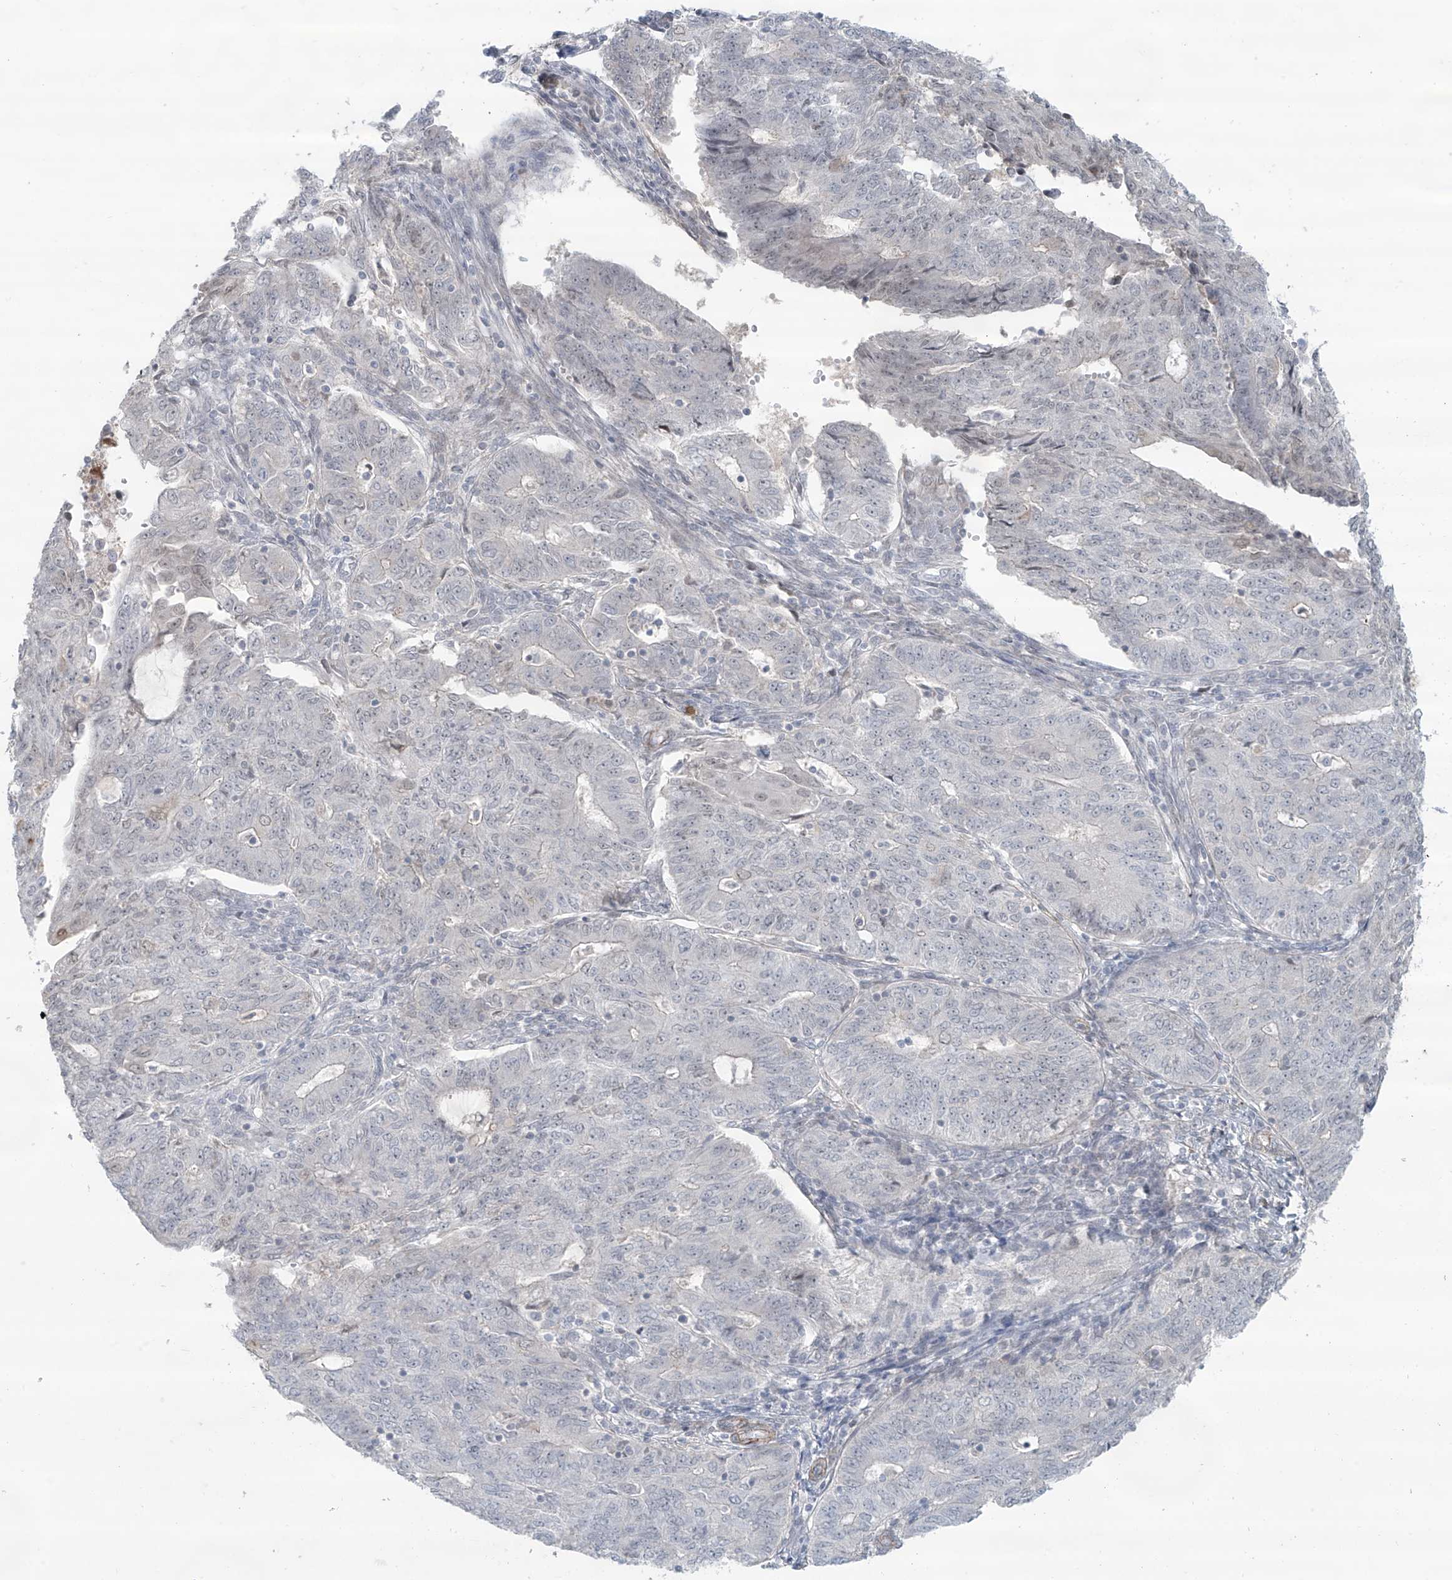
{"staining": {"intensity": "negative", "quantity": "none", "location": "none"}, "tissue": "endometrial cancer", "cell_type": "Tumor cells", "image_type": "cancer", "snomed": [{"axis": "morphology", "description": "Adenocarcinoma, NOS"}, {"axis": "topography", "description": "Endometrium"}], "caption": "DAB immunohistochemical staining of adenocarcinoma (endometrial) shows no significant positivity in tumor cells.", "gene": "RASGEF1A", "patient": {"sex": "female", "age": 32}}